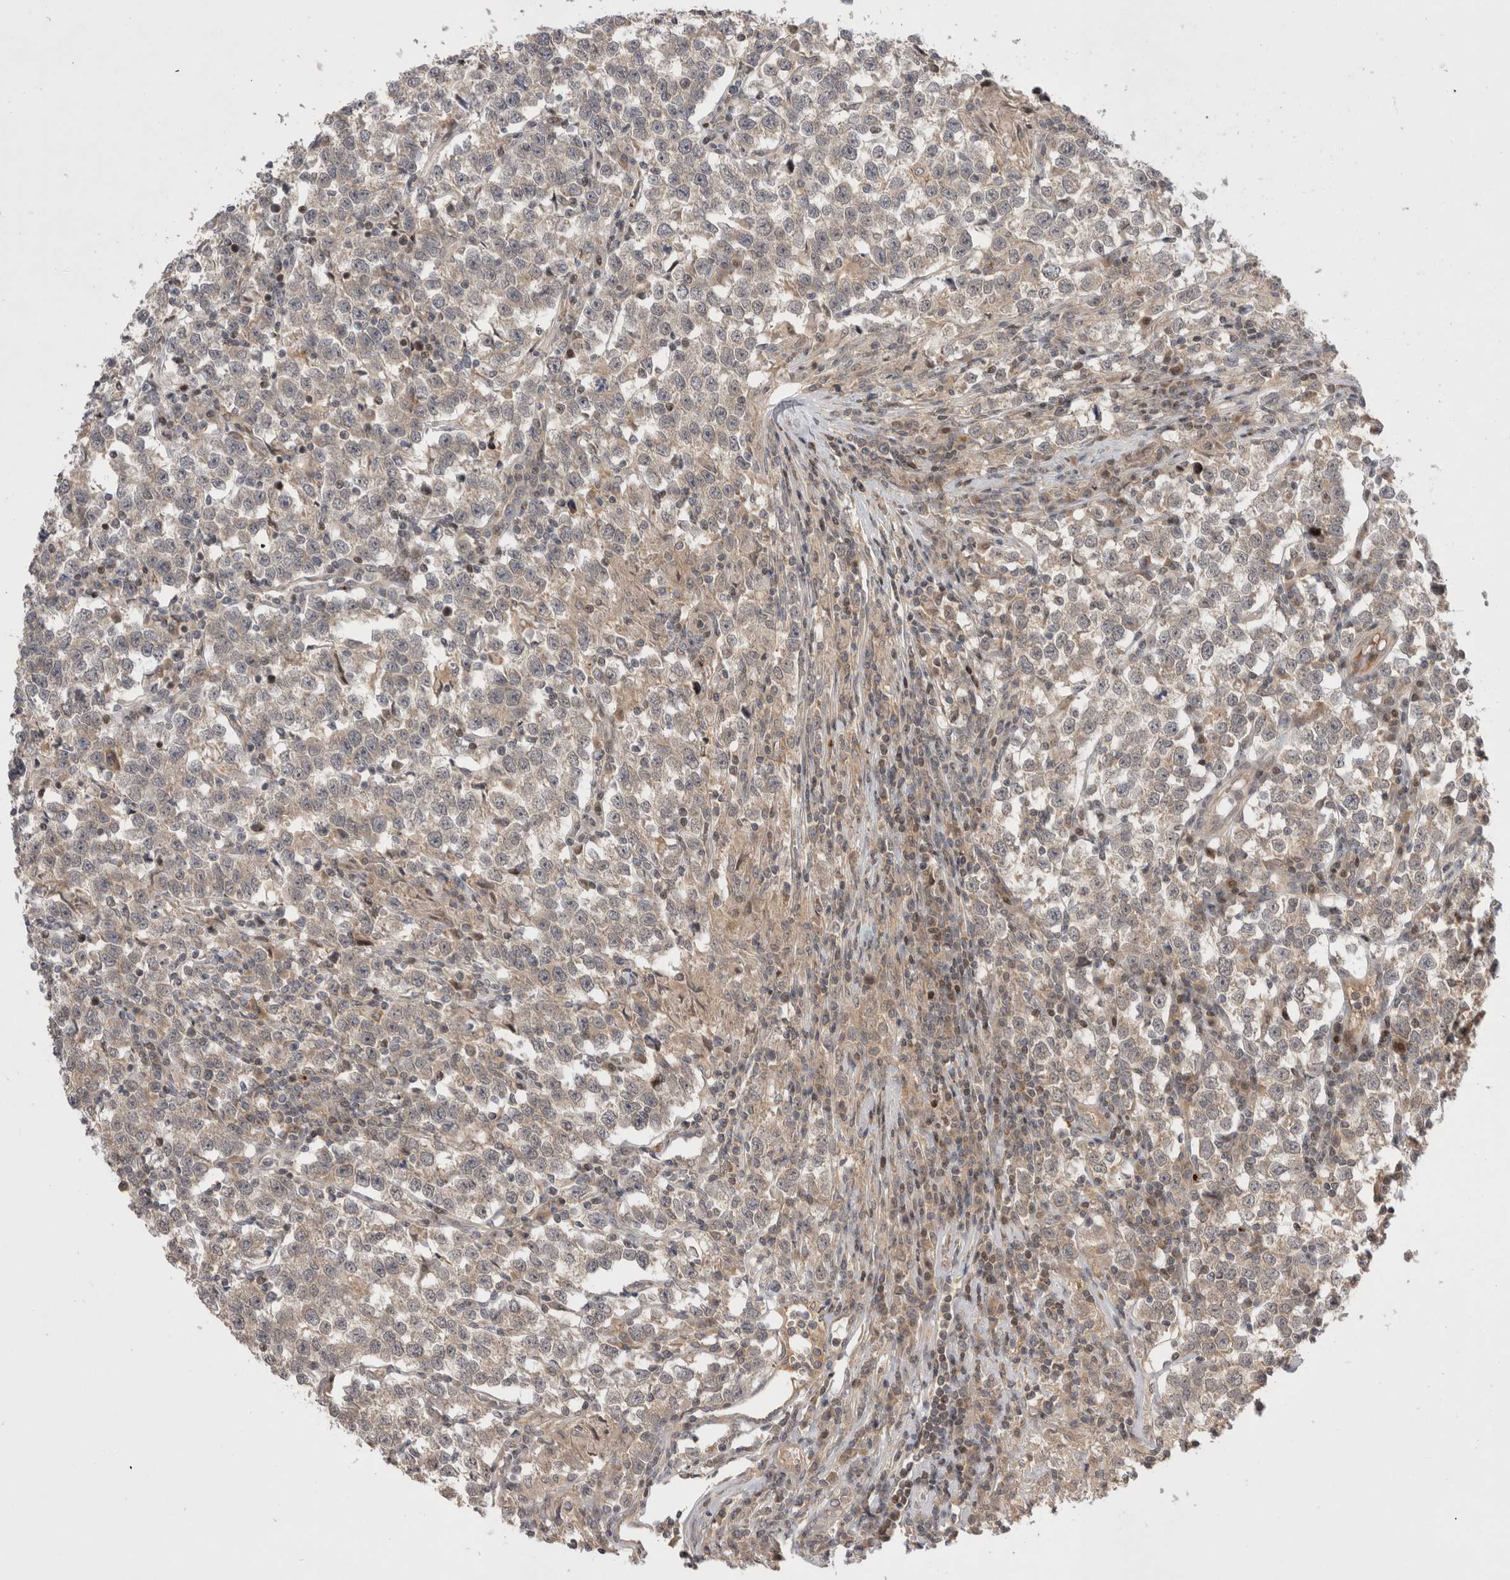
{"staining": {"intensity": "weak", "quantity": "25%-75%", "location": "cytoplasmic/membranous"}, "tissue": "testis cancer", "cell_type": "Tumor cells", "image_type": "cancer", "snomed": [{"axis": "morphology", "description": "Normal tissue, NOS"}, {"axis": "morphology", "description": "Seminoma, NOS"}, {"axis": "topography", "description": "Testis"}], "caption": "A histopathology image showing weak cytoplasmic/membranous staining in about 25%-75% of tumor cells in testis cancer, as visualized by brown immunohistochemical staining.", "gene": "PLEKHM1", "patient": {"sex": "male", "age": 43}}